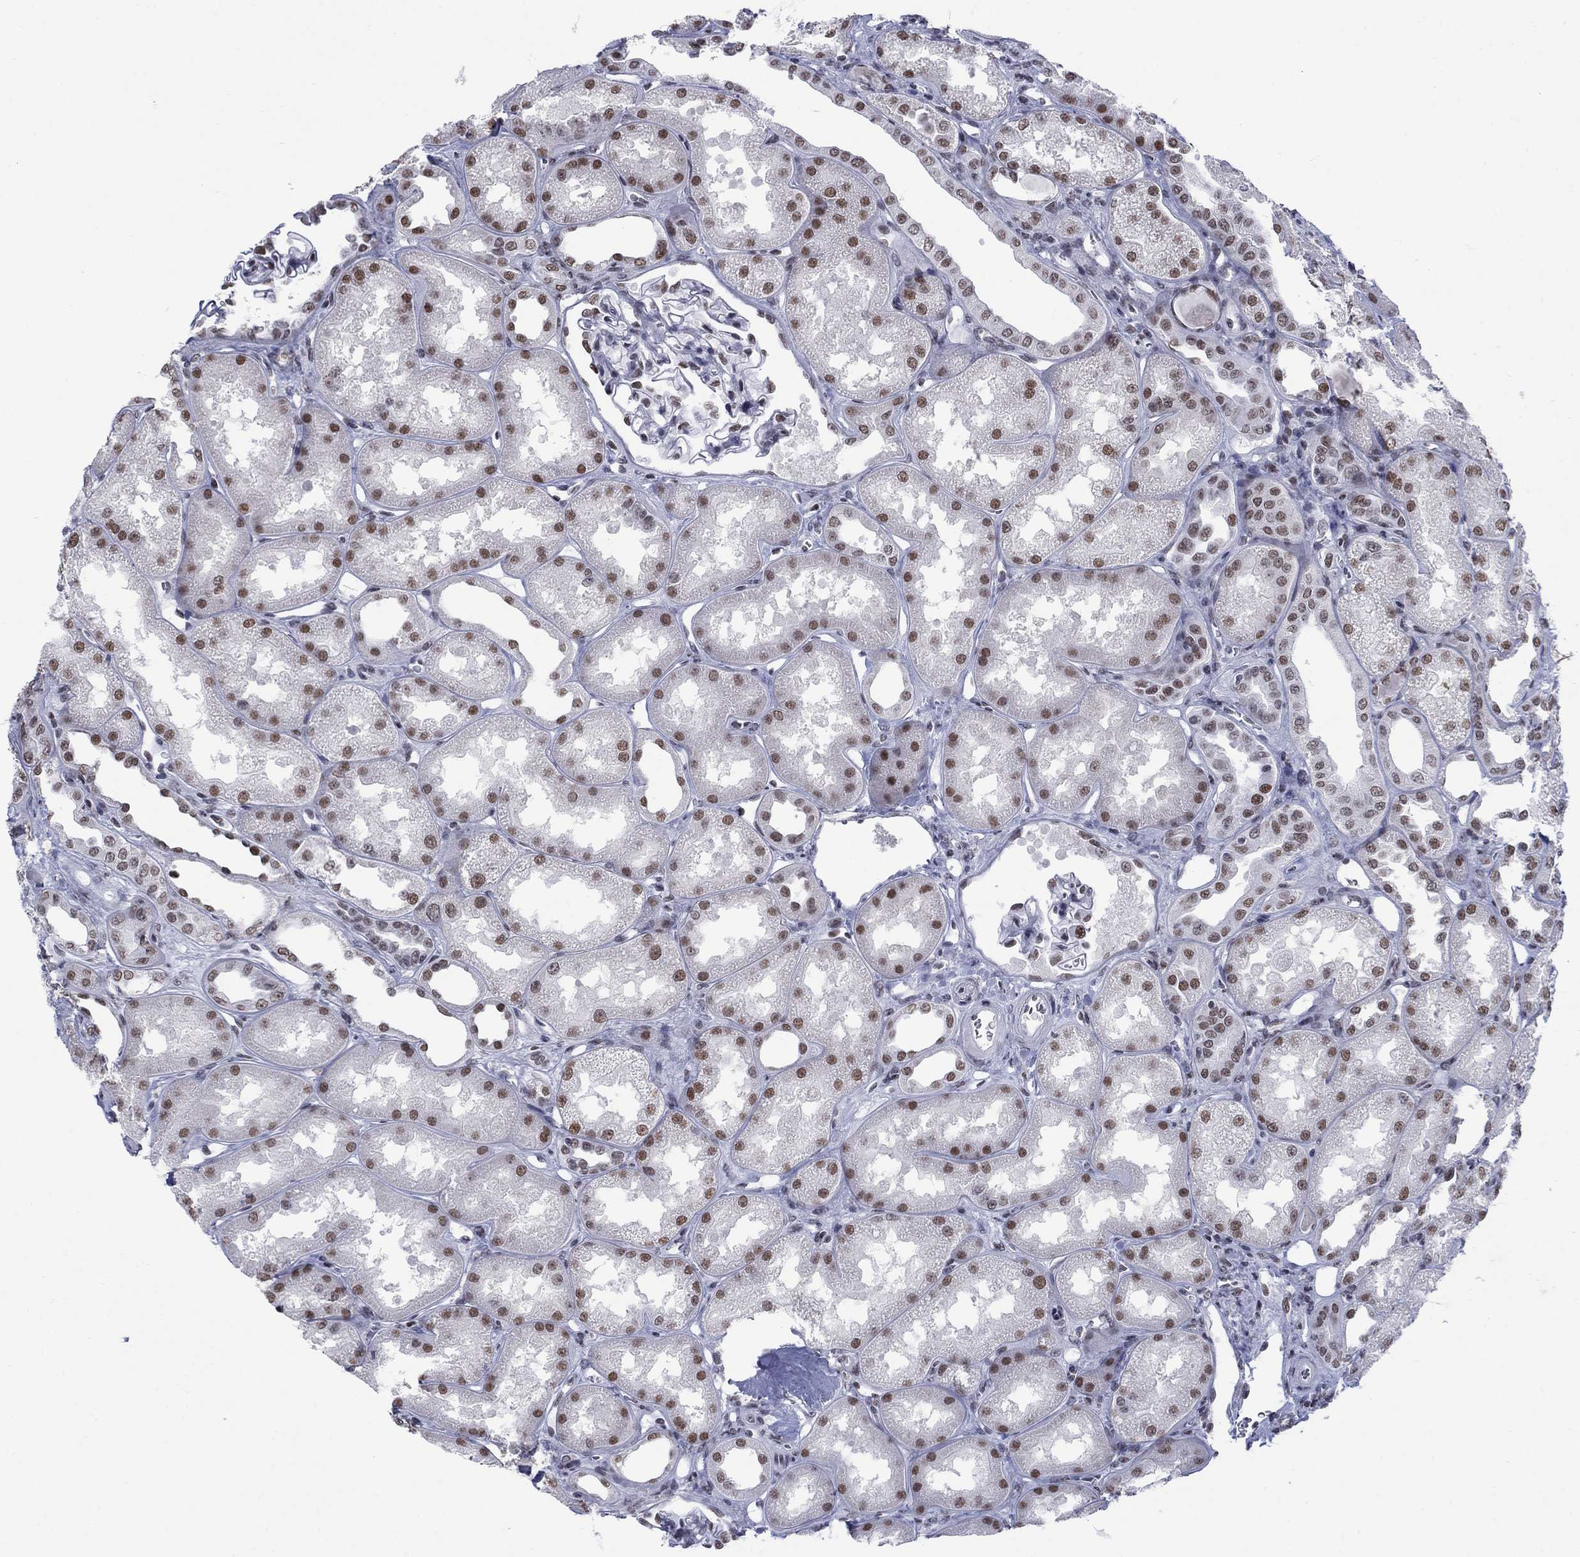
{"staining": {"intensity": "moderate", "quantity": "<25%", "location": "nuclear"}, "tissue": "kidney", "cell_type": "Cells in glomeruli", "image_type": "normal", "snomed": [{"axis": "morphology", "description": "Normal tissue, NOS"}, {"axis": "topography", "description": "Kidney"}], "caption": "Protein expression by immunohistochemistry shows moderate nuclear staining in approximately <25% of cells in glomeruli in benign kidney. (IHC, brightfield microscopy, high magnification).", "gene": "NPAS3", "patient": {"sex": "male", "age": 61}}